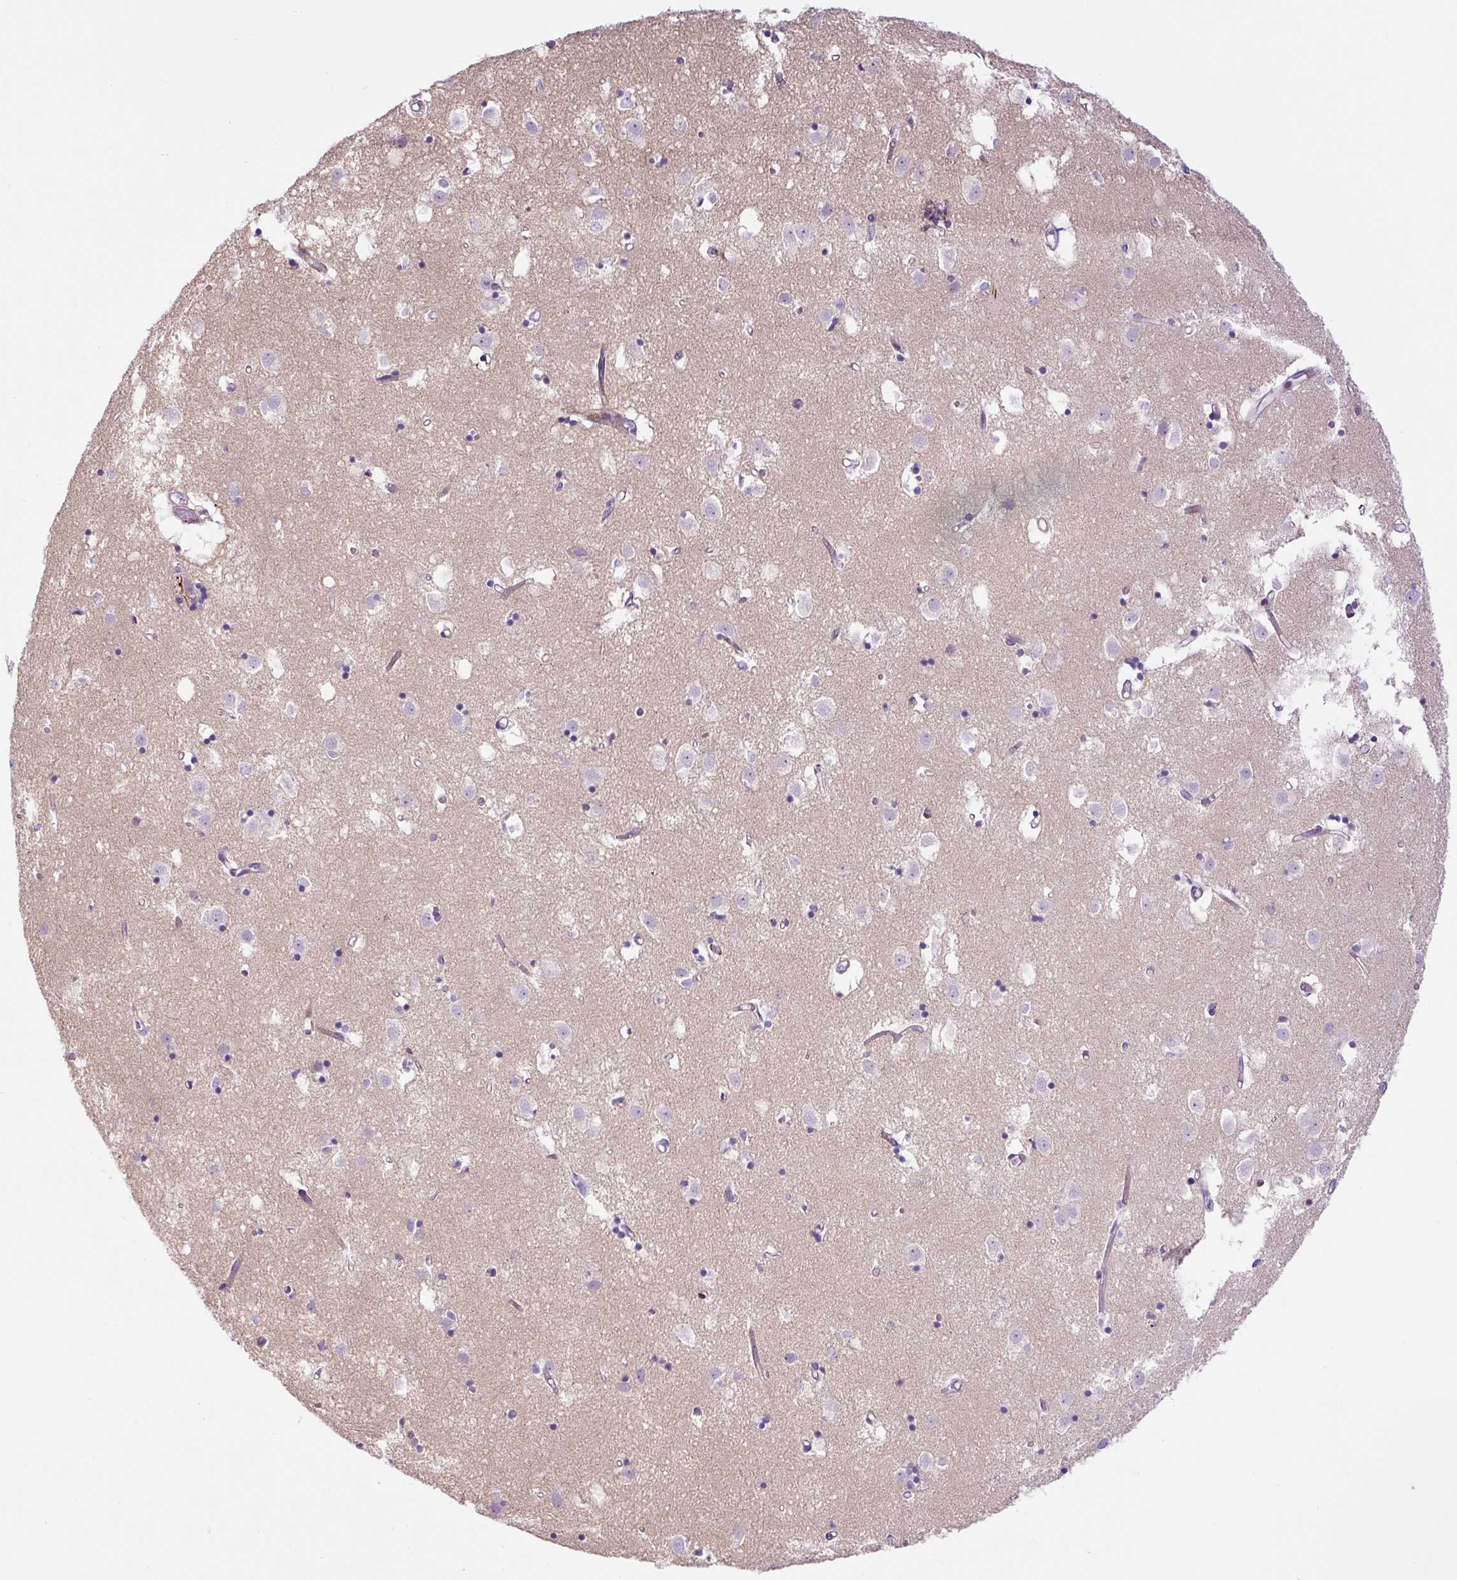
{"staining": {"intensity": "negative", "quantity": "none", "location": "none"}, "tissue": "caudate", "cell_type": "Glial cells", "image_type": "normal", "snomed": [{"axis": "morphology", "description": "Normal tissue, NOS"}, {"axis": "topography", "description": "Lateral ventricle wall"}], "caption": "High magnification brightfield microscopy of normal caudate stained with DAB (brown) and counterstained with hematoxylin (blue): glial cells show no significant expression. (DAB immunohistochemistry visualized using brightfield microscopy, high magnification).", "gene": "ZNF596", "patient": {"sex": "male", "age": 70}}